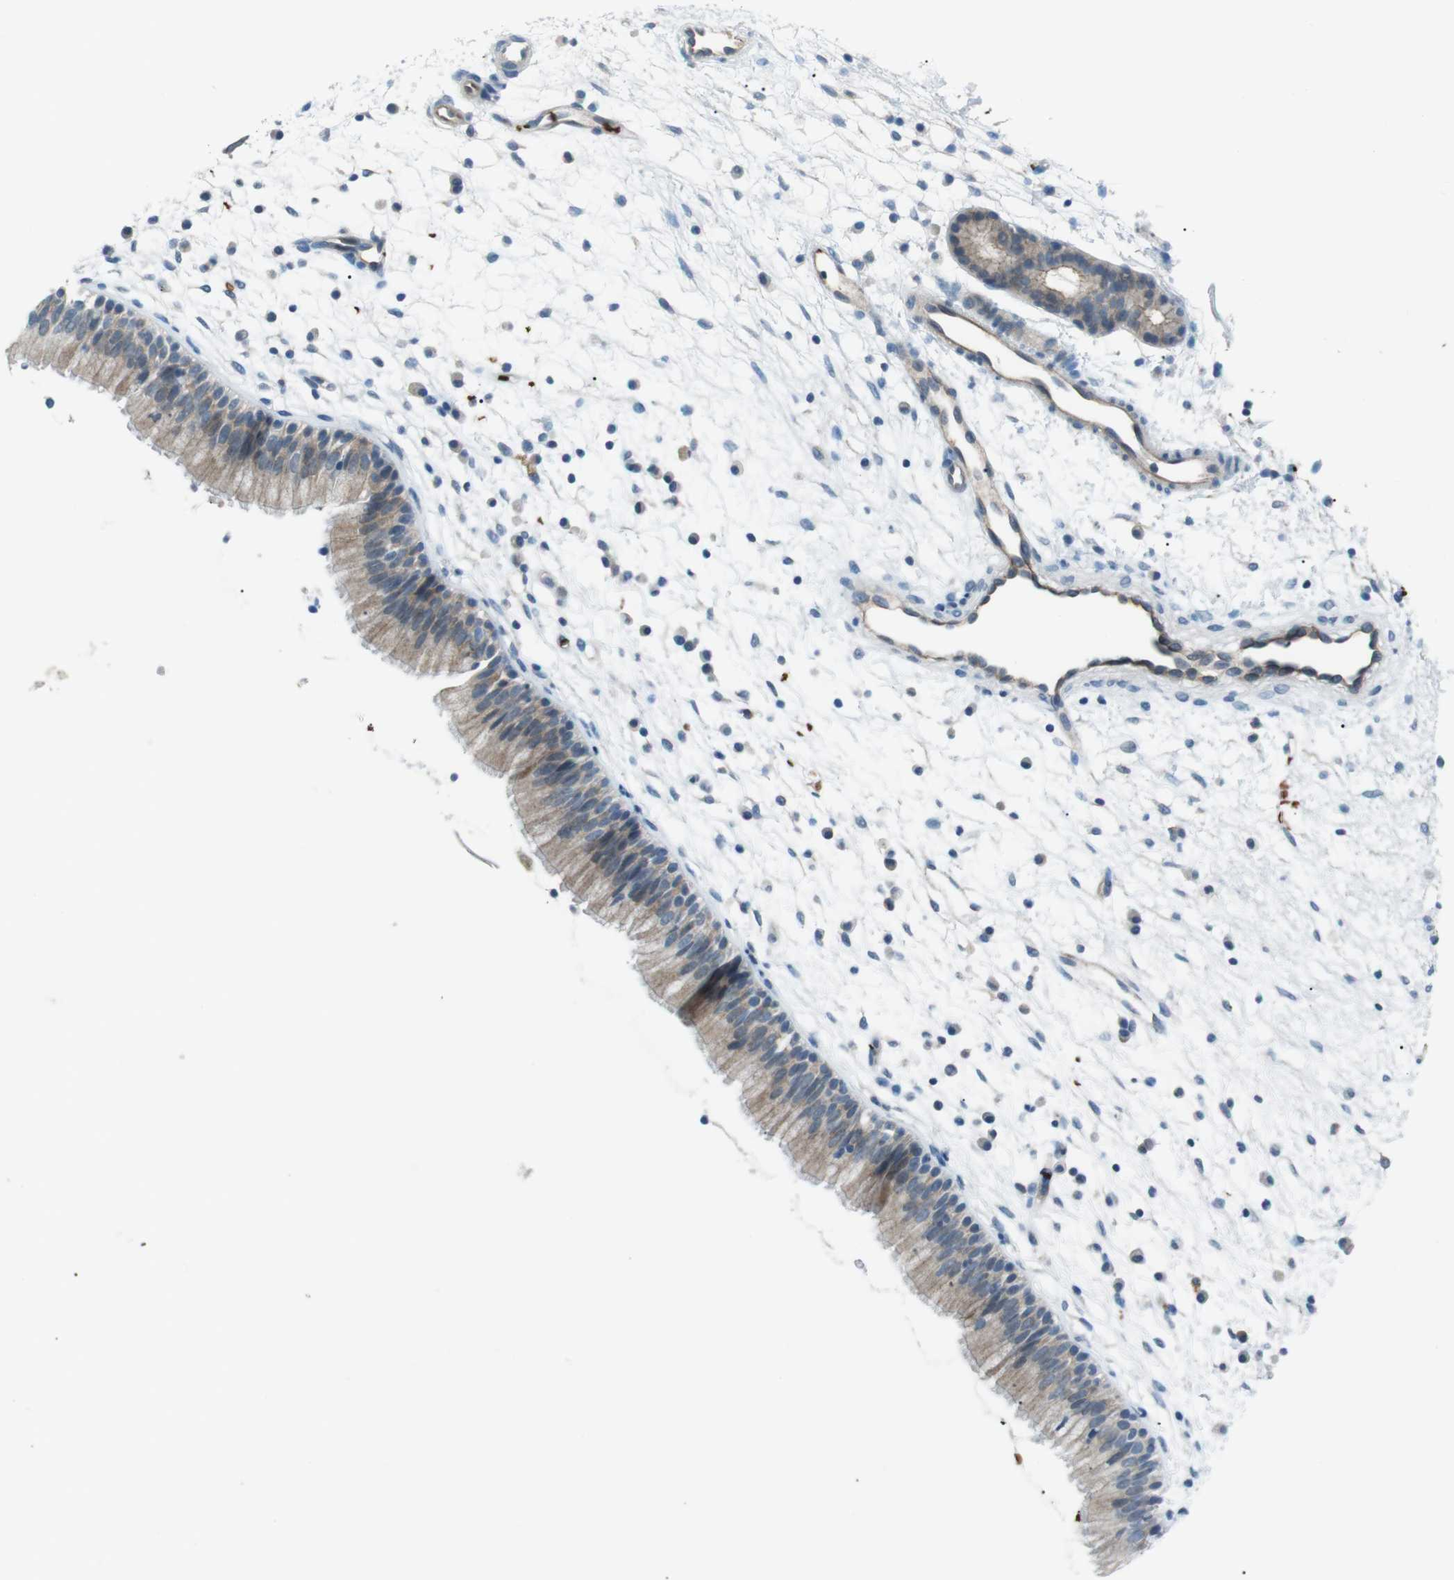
{"staining": {"intensity": "weak", "quantity": "25%-75%", "location": "cytoplasmic/membranous"}, "tissue": "nasopharynx", "cell_type": "Respiratory epithelial cells", "image_type": "normal", "snomed": [{"axis": "morphology", "description": "Normal tissue, NOS"}, {"axis": "topography", "description": "Nasopharynx"}], "caption": "Protein expression analysis of normal nasopharynx reveals weak cytoplasmic/membranous expression in about 25%-75% of respiratory epithelial cells. (DAB (3,3'-diaminobenzidine) = brown stain, brightfield microscopy at high magnification).", "gene": "SPTA1", "patient": {"sex": "male", "age": 21}}